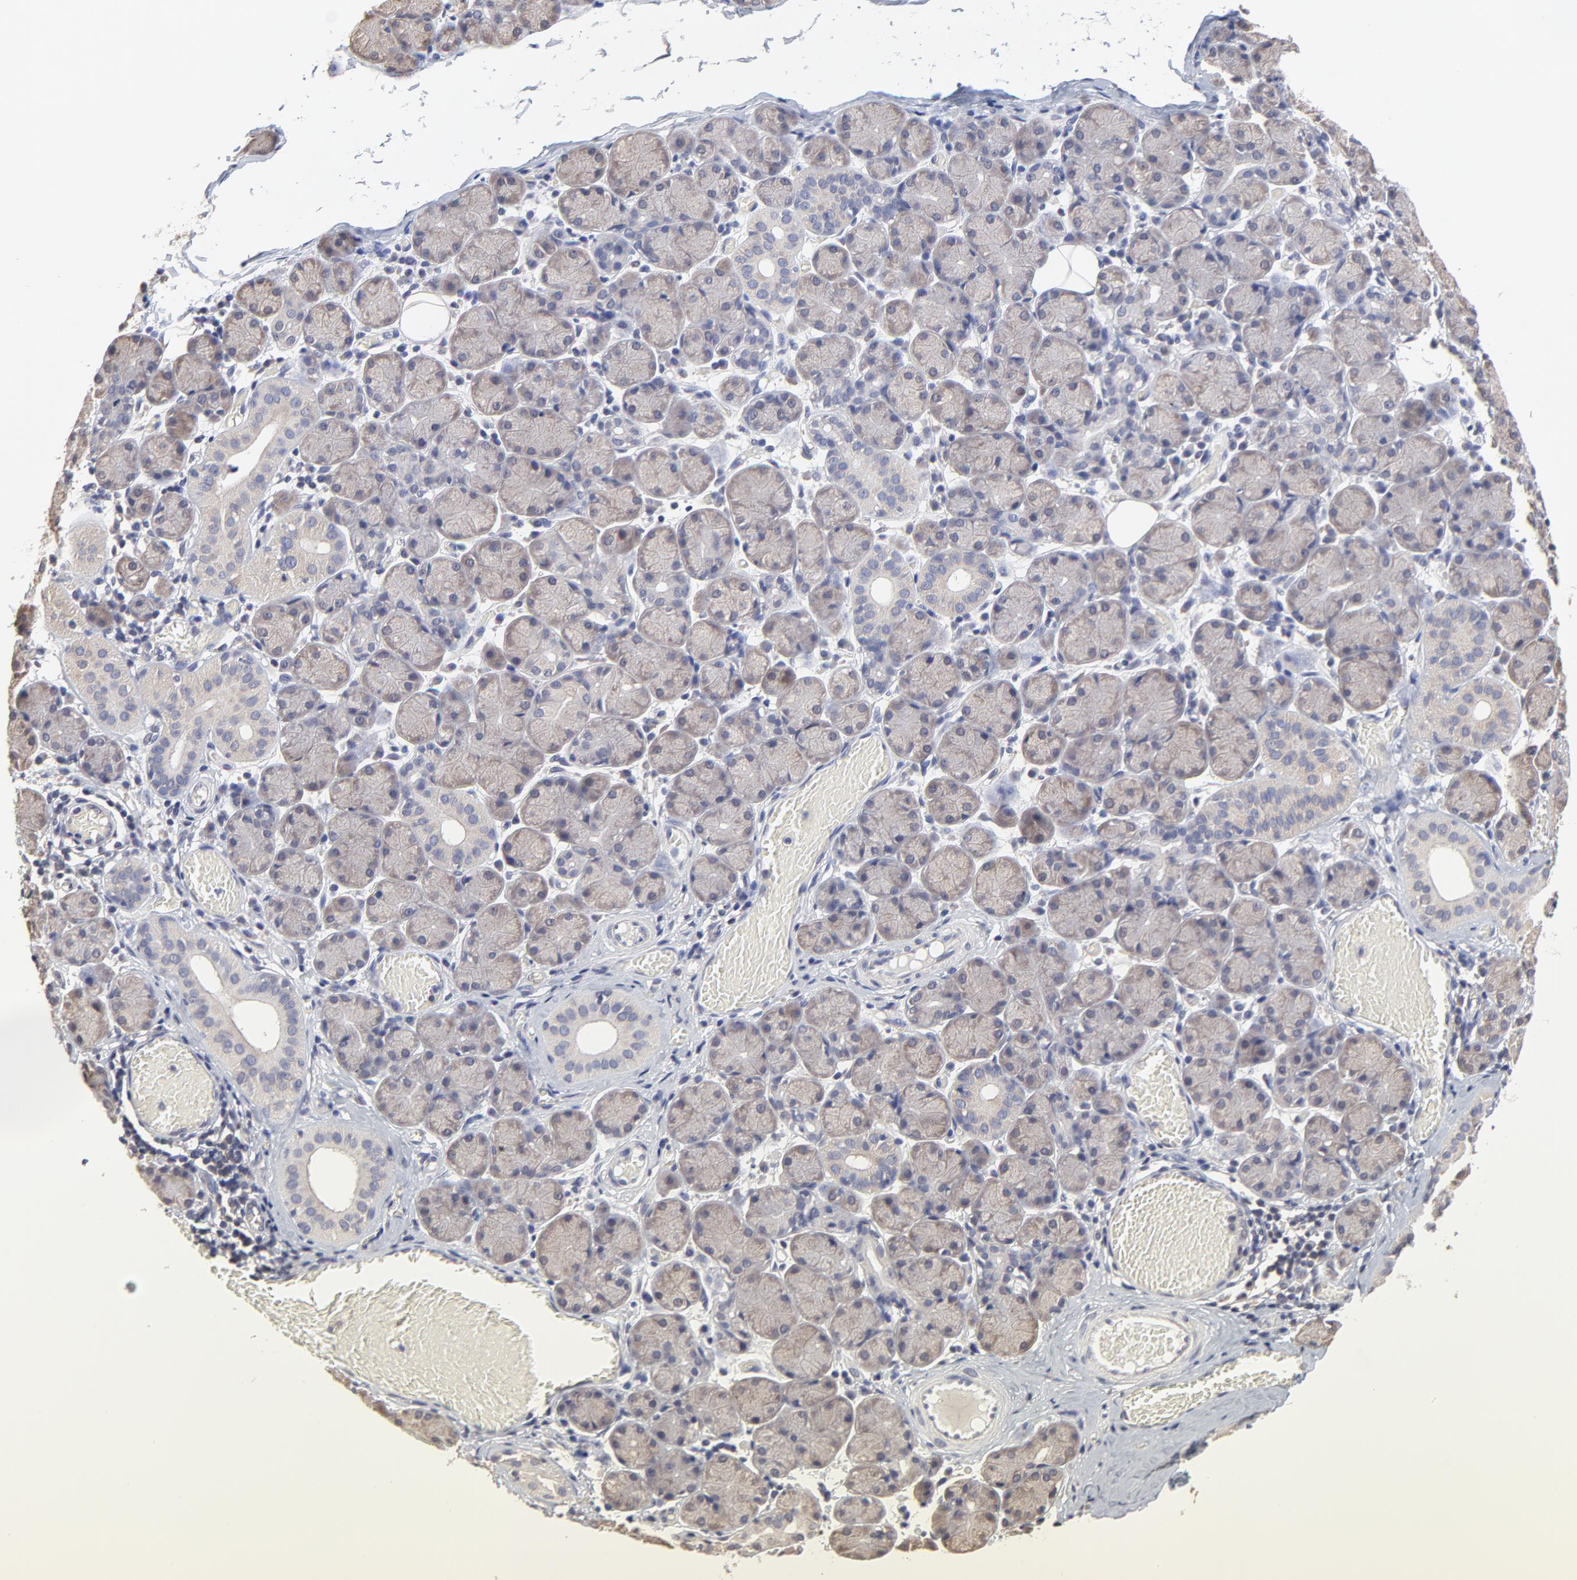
{"staining": {"intensity": "weak", "quantity": "<25%", "location": "cytoplasmic/membranous"}, "tissue": "salivary gland", "cell_type": "Glandular cells", "image_type": "normal", "snomed": [{"axis": "morphology", "description": "Normal tissue, NOS"}, {"axis": "topography", "description": "Salivary gland"}], "caption": "Immunohistochemical staining of unremarkable salivary gland reveals no significant staining in glandular cells.", "gene": "CCT2", "patient": {"sex": "female", "age": 24}}